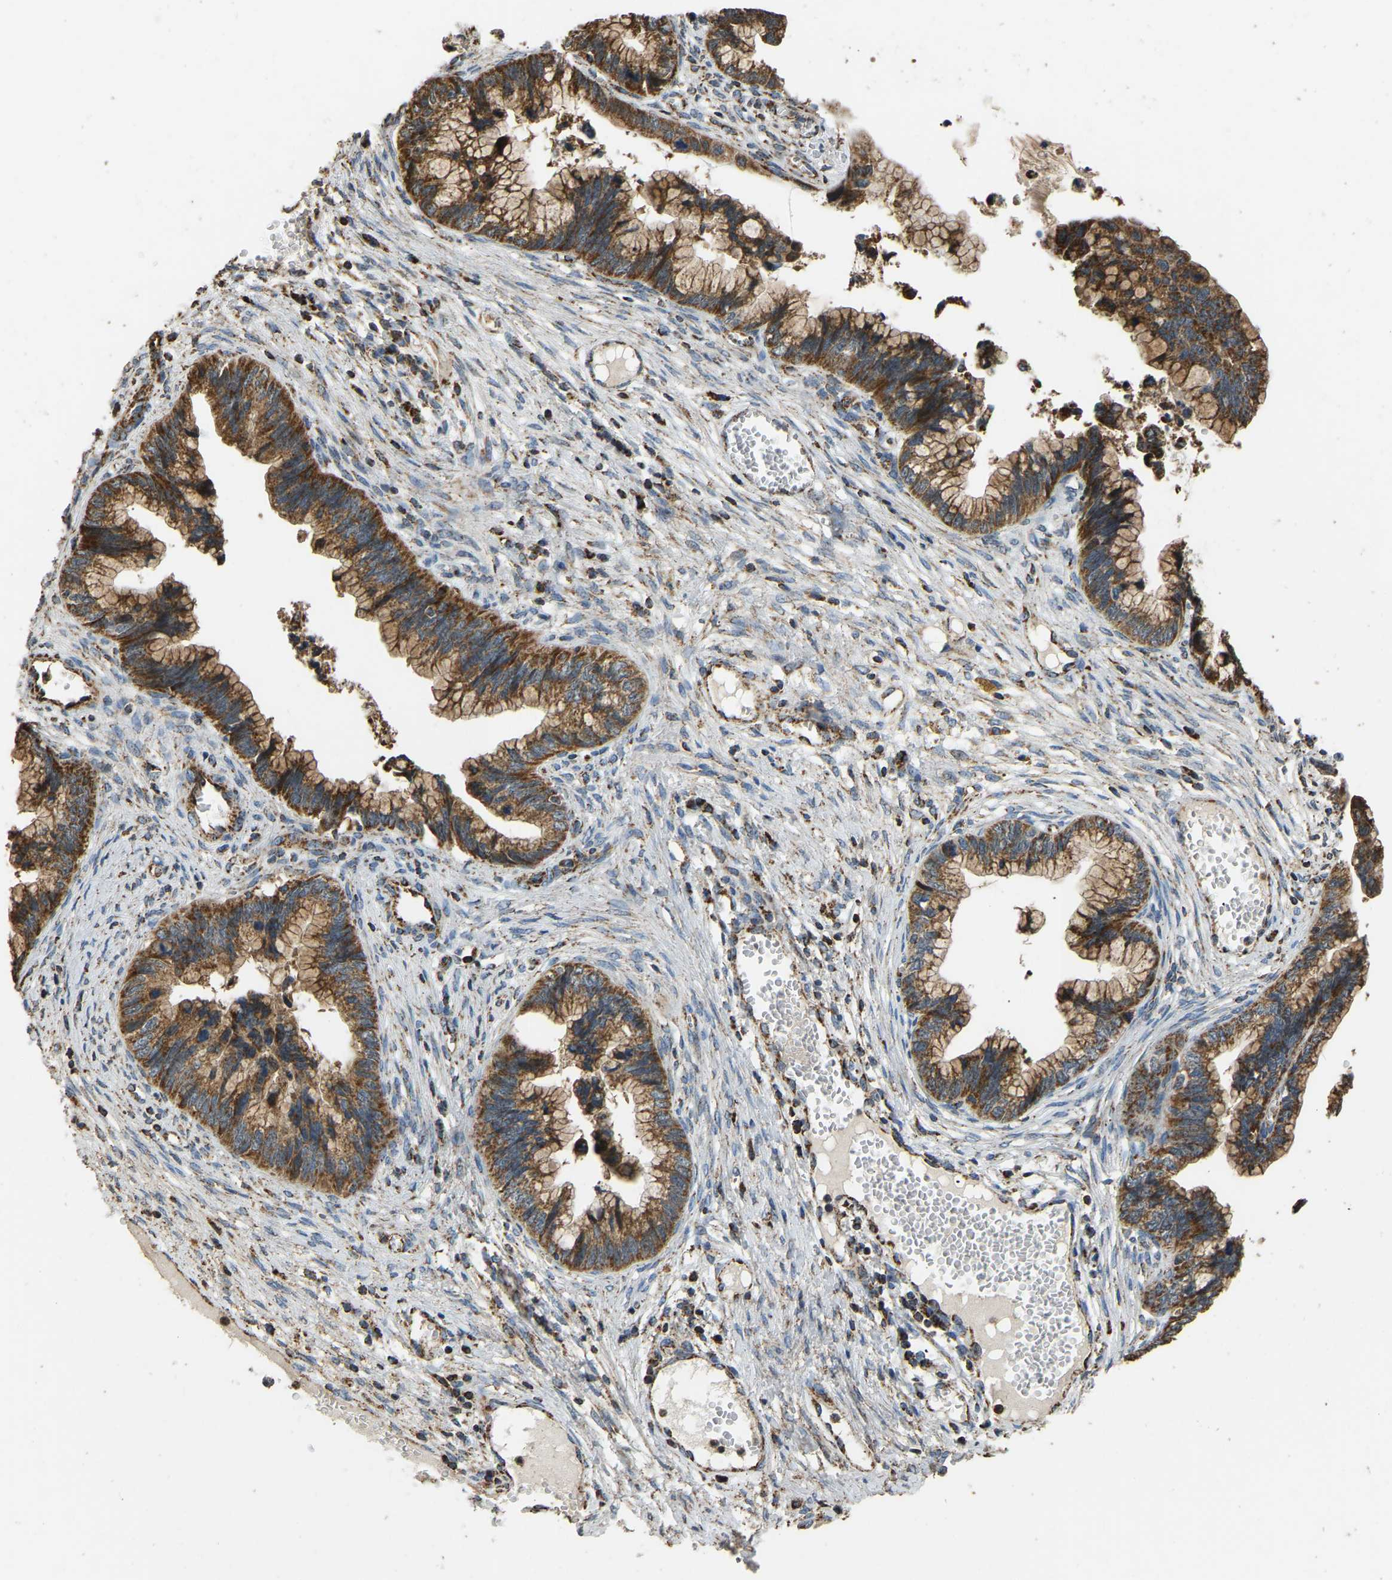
{"staining": {"intensity": "strong", "quantity": ">75%", "location": "cytoplasmic/membranous"}, "tissue": "cervical cancer", "cell_type": "Tumor cells", "image_type": "cancer", "snomed": [{"axis": "morphology", "description": "Adenocarcinoma, NOS"}, {"axis": "topography", "description": "Cervix"}], "caption": "Protein analysis of cervical adenocarcinoma tissue displays strong cytoplasmic/membranous positivity in about >75% of tumor cells.", "gene": "TUFM", "patient": {"sex": "female", "age": 44}}